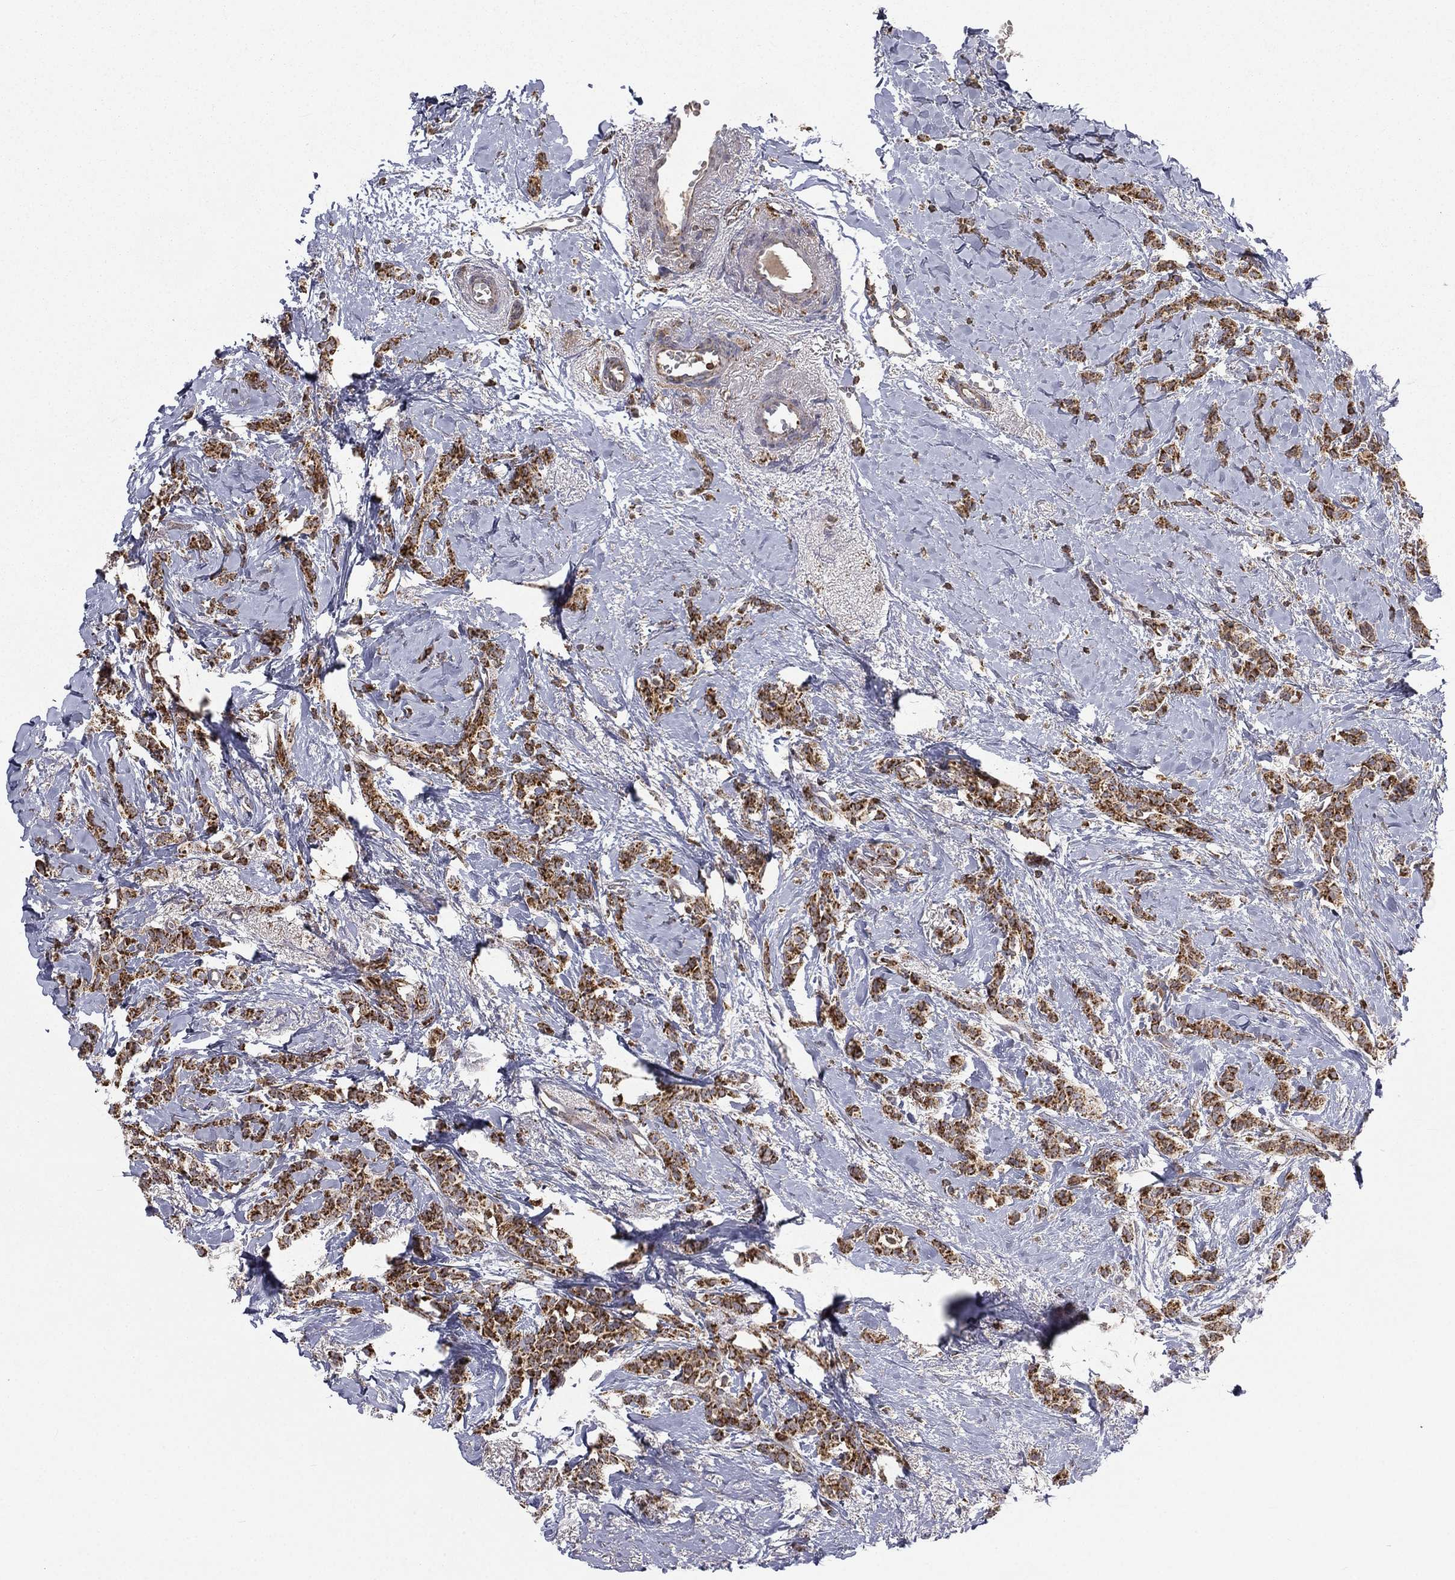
{"staining": {"intensity": "strong", "quantity": ">75%", "location": "cytoplasmic/membranous"}, "tissue": "breast cancer", "cell_type": "Tumor cells", "image_type": "cancer", "snomed": [{"axis": "morphology", "description": "Duct carcinoma"}, {"axis": "topography", "description": "Breast"}], "caption": "A high-resolution micrograph shows IHC staining of infiltrating ductal carcinoma (breast), which shows strong cytoplasmic/membranous positivity in about >75% of tumor cells.", "gene": "RIN3", "patient": {"sex": "female", "age": 85}}